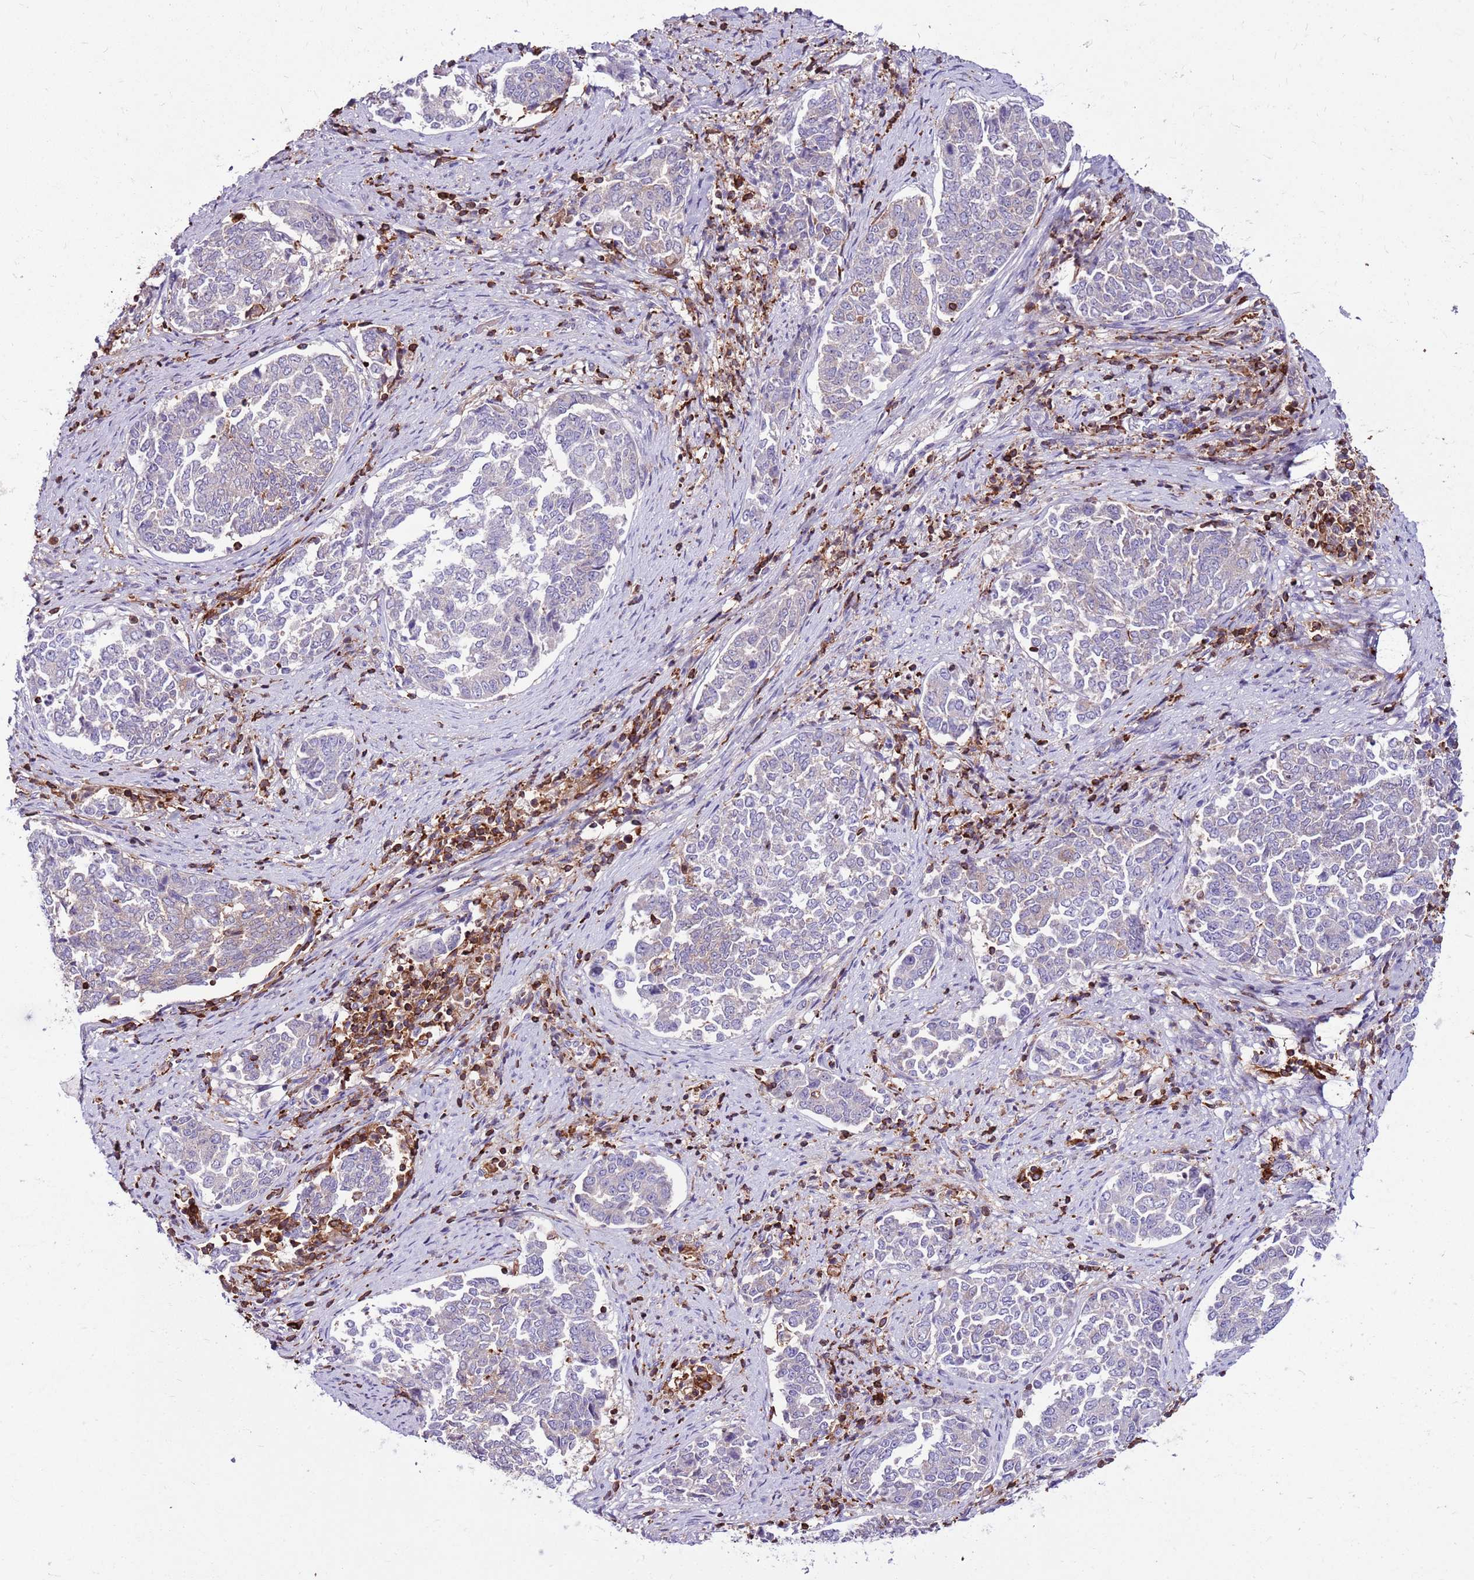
{"staining": {"intensity": "weak", "quantity": "<25%", "location": "cytoplasmic/membranous"}, "tissue": "endometrial cancer", "cell_type": "Tumor cells", "image_type": "cancer", "snomed": [{"axis": "morphology", "description": "Adenocarcinoma, NOS"}, {"axis": "topography", "description": "Endometrium"}], "caption": "An image of human adenocarcinoma (endometrial) is negative for staining in tumor cells.", "gene": "ZSWIM1", "patient": {"sex": "female", "age": 80}}